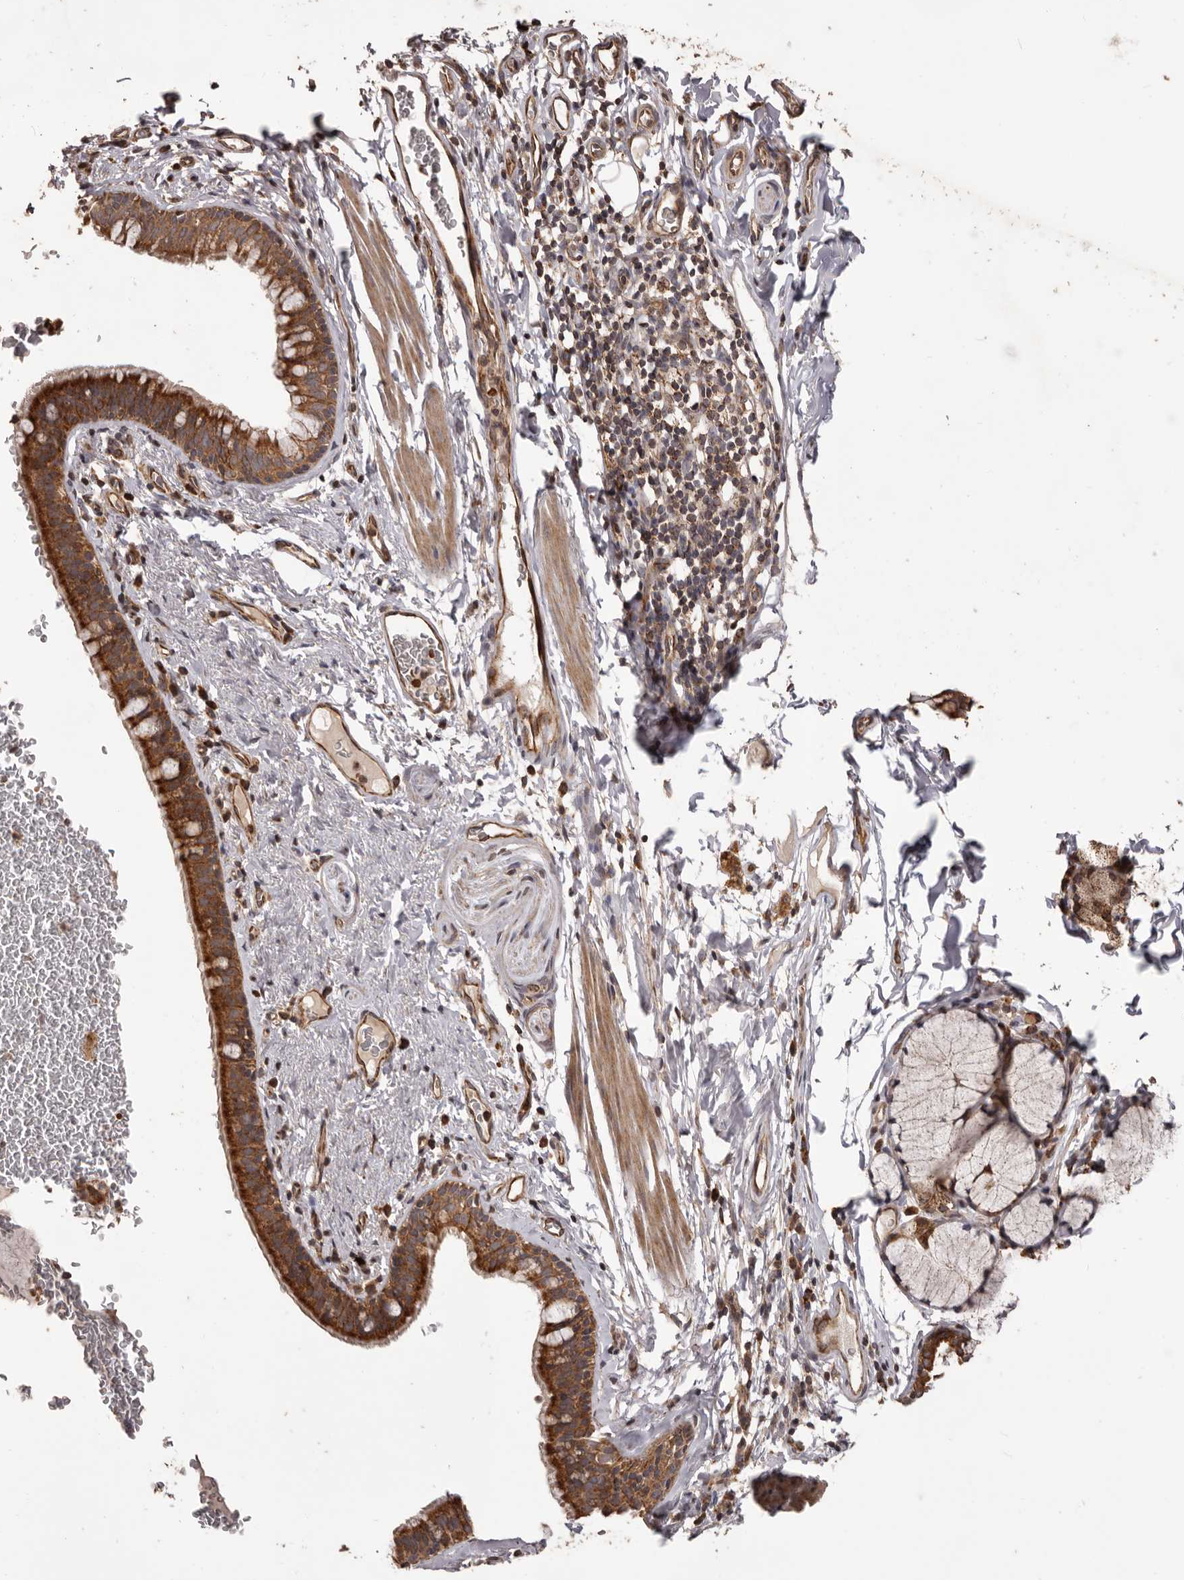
{"staining": {"intensity": "strong", "quantity": ">75%", "location": "cytoplasmic/membranous"}, "tissue": "bronchus", "cell_type": "Respiratory epithelial cells", "image_type": "normal", "snomed": [{"axis": "morphology", "description": "Normal tissue, NOS"}, {"axis": "topography", "description": "Cartilage tissue"}, {"axis": "topography", "description": "Bronchus"}], "caption": "A micrograph of bronchus stained for a protein shows strong cytoplasmic/membranous brown staining in respiratory epithelial cells.", "gene": "QRSL1", "patient": {"sex": "female", "age": 36}}